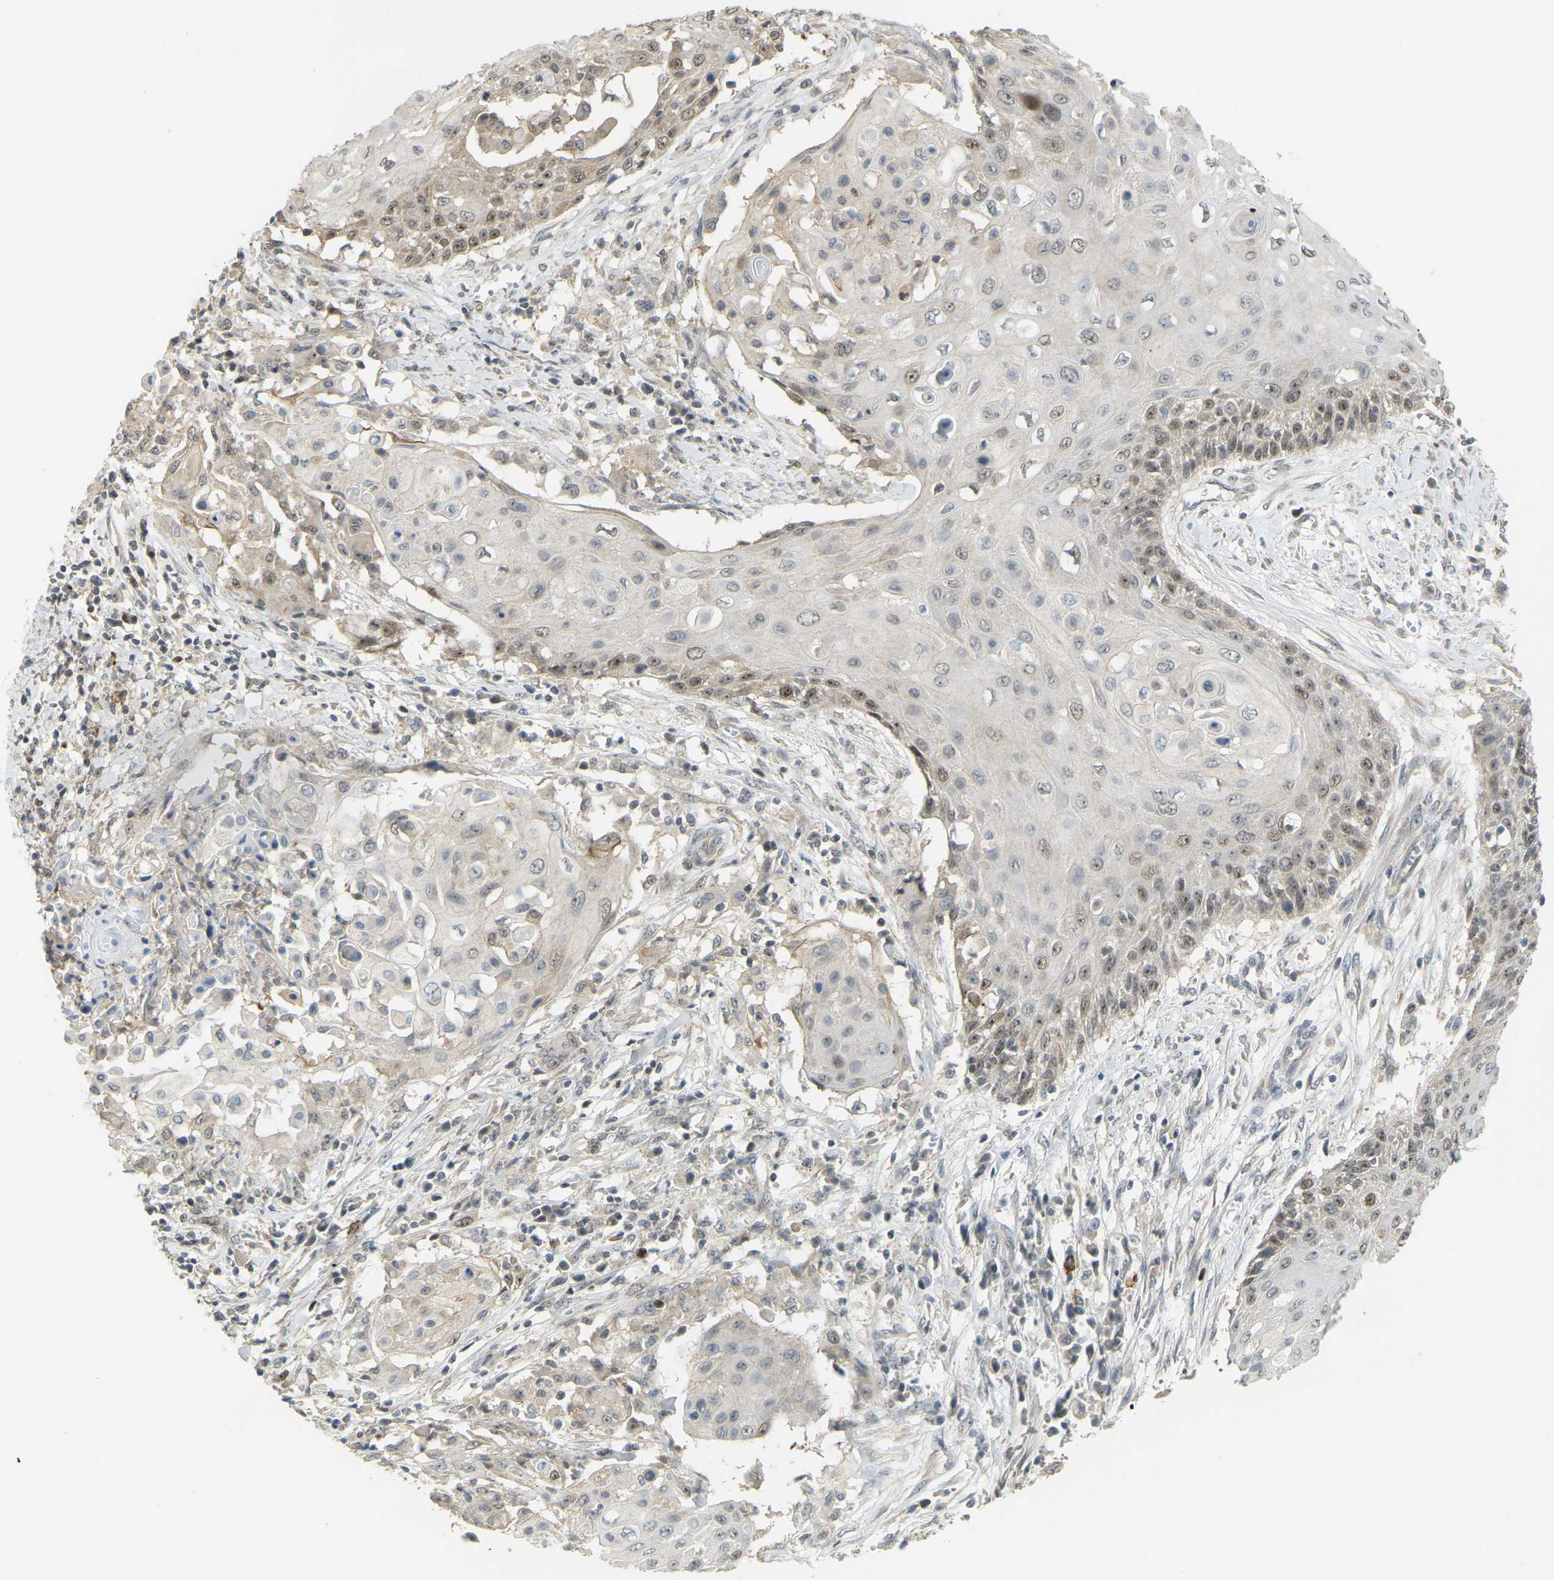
{"staining": {"intensity": "moderate", "quantity": "25%-75%", "location": "nuclear"}, "tissue": "cervical cancer", "cell_type": "Tumor cells", "image_type": "cancer", "snomed": [{"axis": "morphology", "description": "Squamous cell carcinoma, NOS"}, {"axis": "topography", "description": "Cervix"}], "caption": "Tumor cells exhibit medium levels of moderate nuclear expression in approximately 25%-75% of cells in human cervical cancer (squamous cell carcinoma).", "gene": "BRF2", "patient": {"sex": "female", "age": 39}}